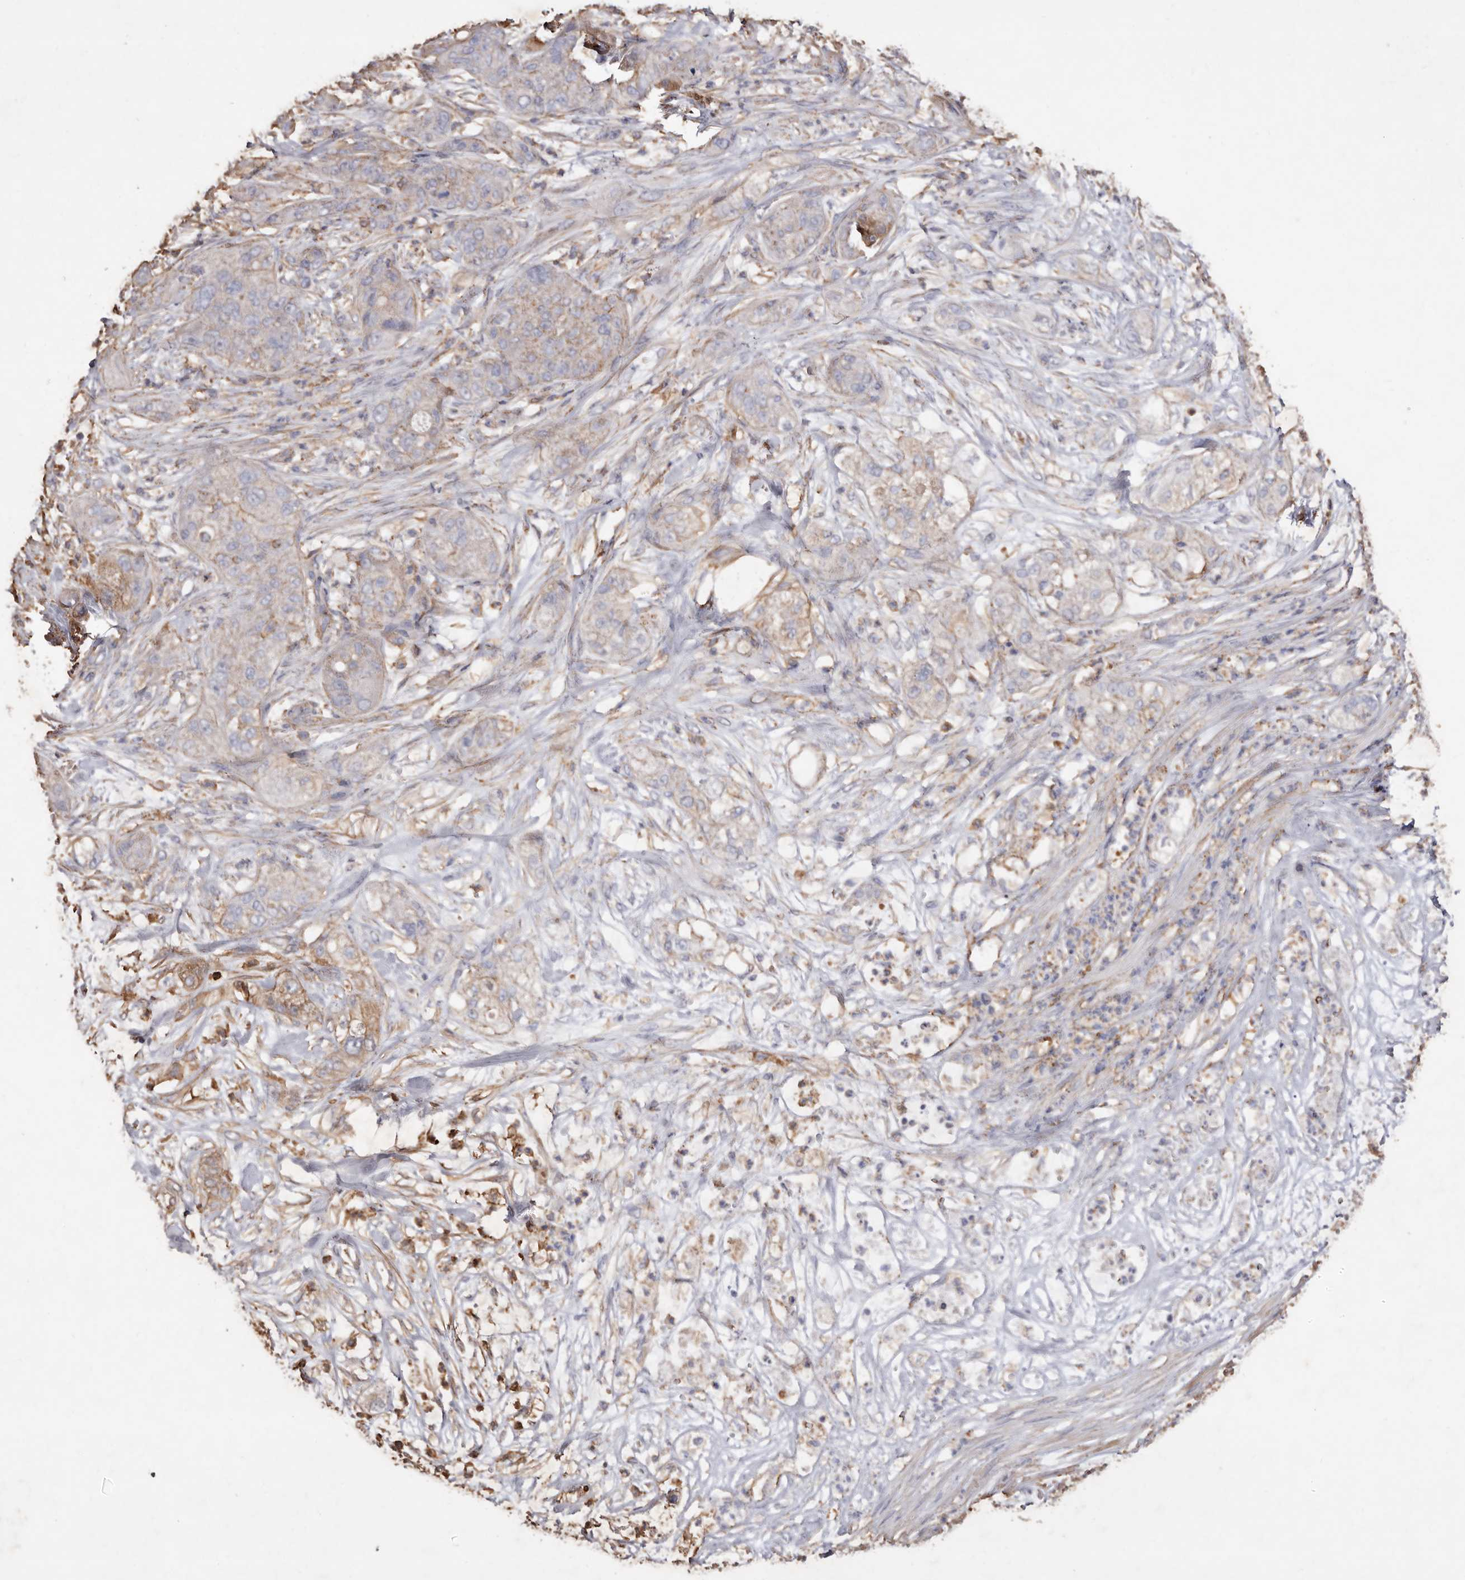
{"staining": {"intensity": "weak", "quantity": "<25%", "location": "cytoplasmic/membranous"}, "tissue": "pancreatic cancer", "cell_type": "Tumor cells", "image_type": "cancer", "snomed": [{"axis": "morphology", "description": "Adenocarcinoma, NOS"}, {"axis": "topography", "description": "Pancreas"}], "caption": "Protein analysis of pancreatic adenocarcinoma exhibits no significant expression in tumor cells.", "gene": "COQ8B", "patient": {"sex": "female", "age": 78}}